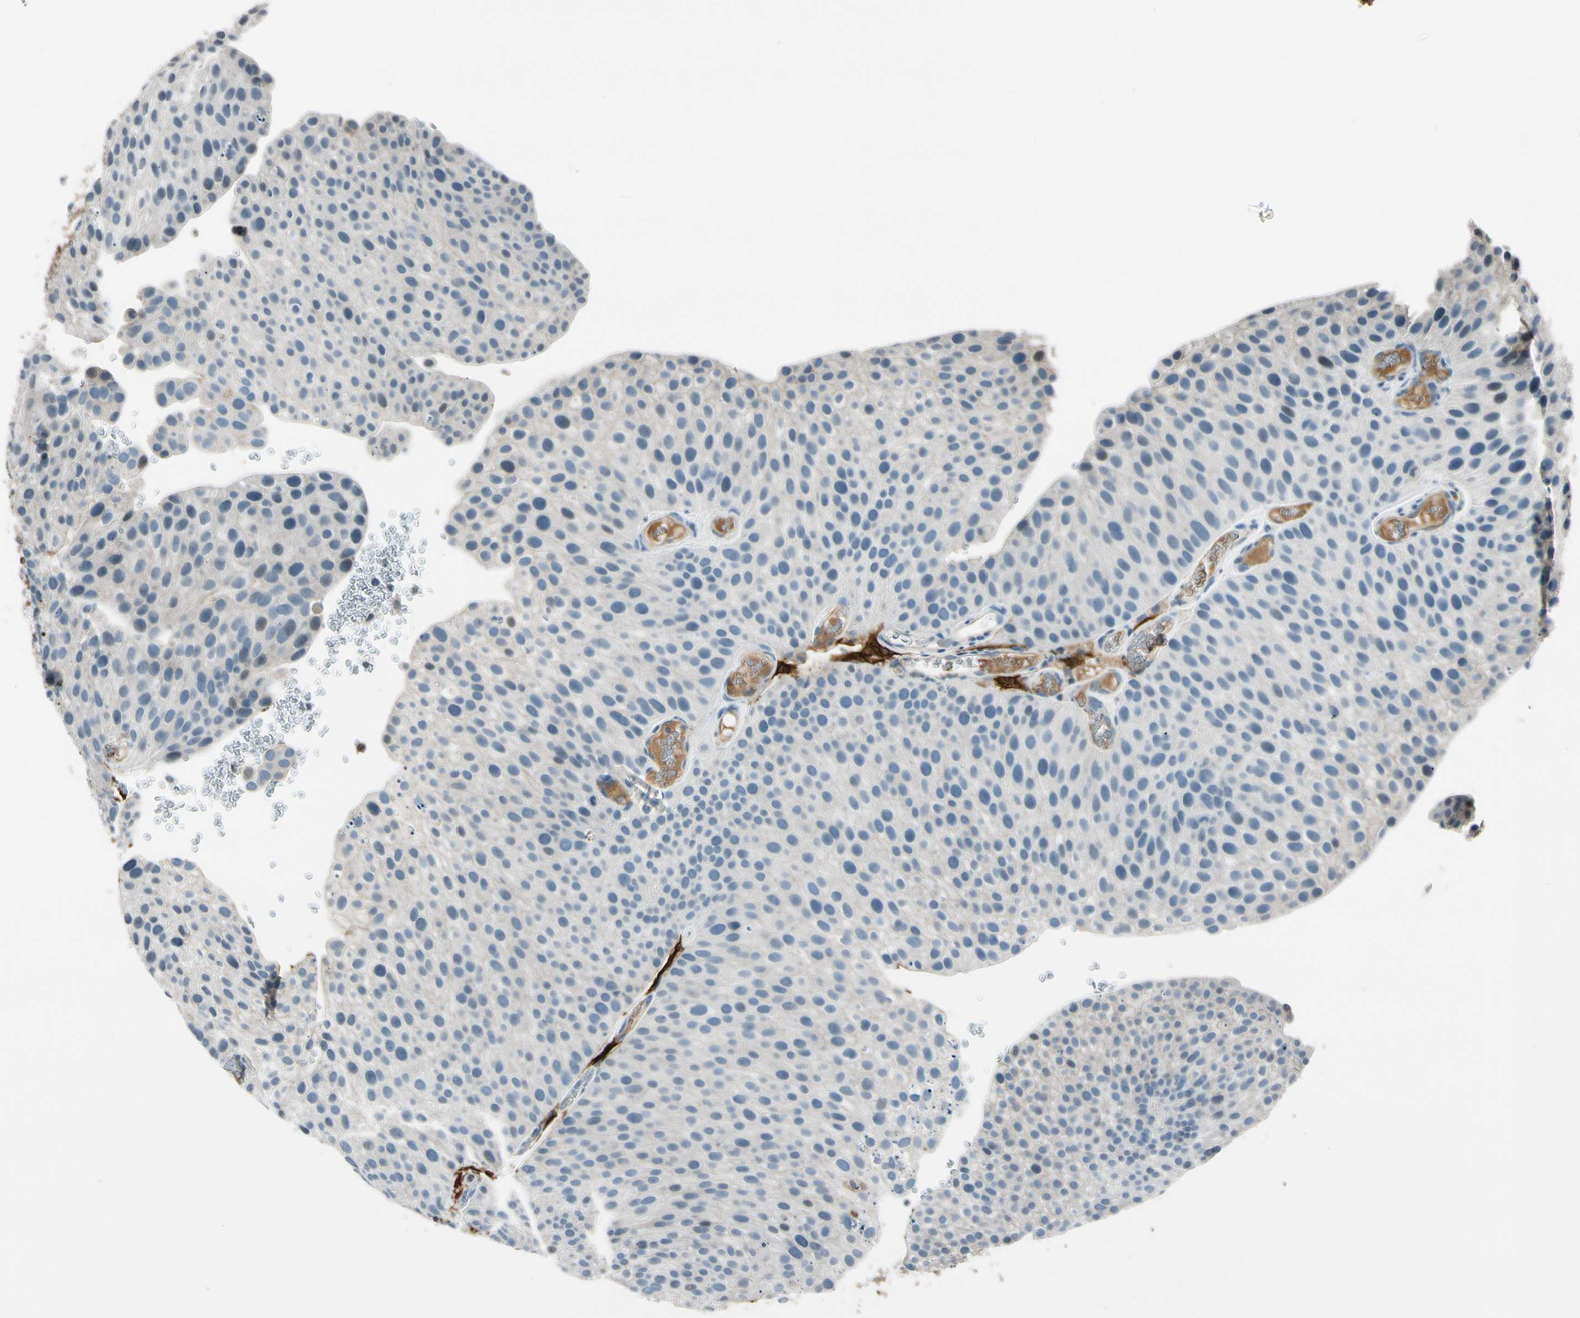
{"staining": {"intensity": "negative", "quantity": "none", "location": "none"}, "tissue": "urothelial cancer", "cell_type": "Tumor cells", "image_type": "cancer", "snomed": [{"axis": "morphology", "description": "Urothelial carcinoma, Low grade"}, {"axis": "topography", "description": "Smooth muscle"}, {"axis": "topography", "description": "Urinary bladder"}], "caption": "Immunohistochemical staining of human urothelial carcinoma (low-grade) demonstrates no significant positivity in tumor cells.", "gene": "PDPN", "patient": {"sex": "male", "age": 60}}